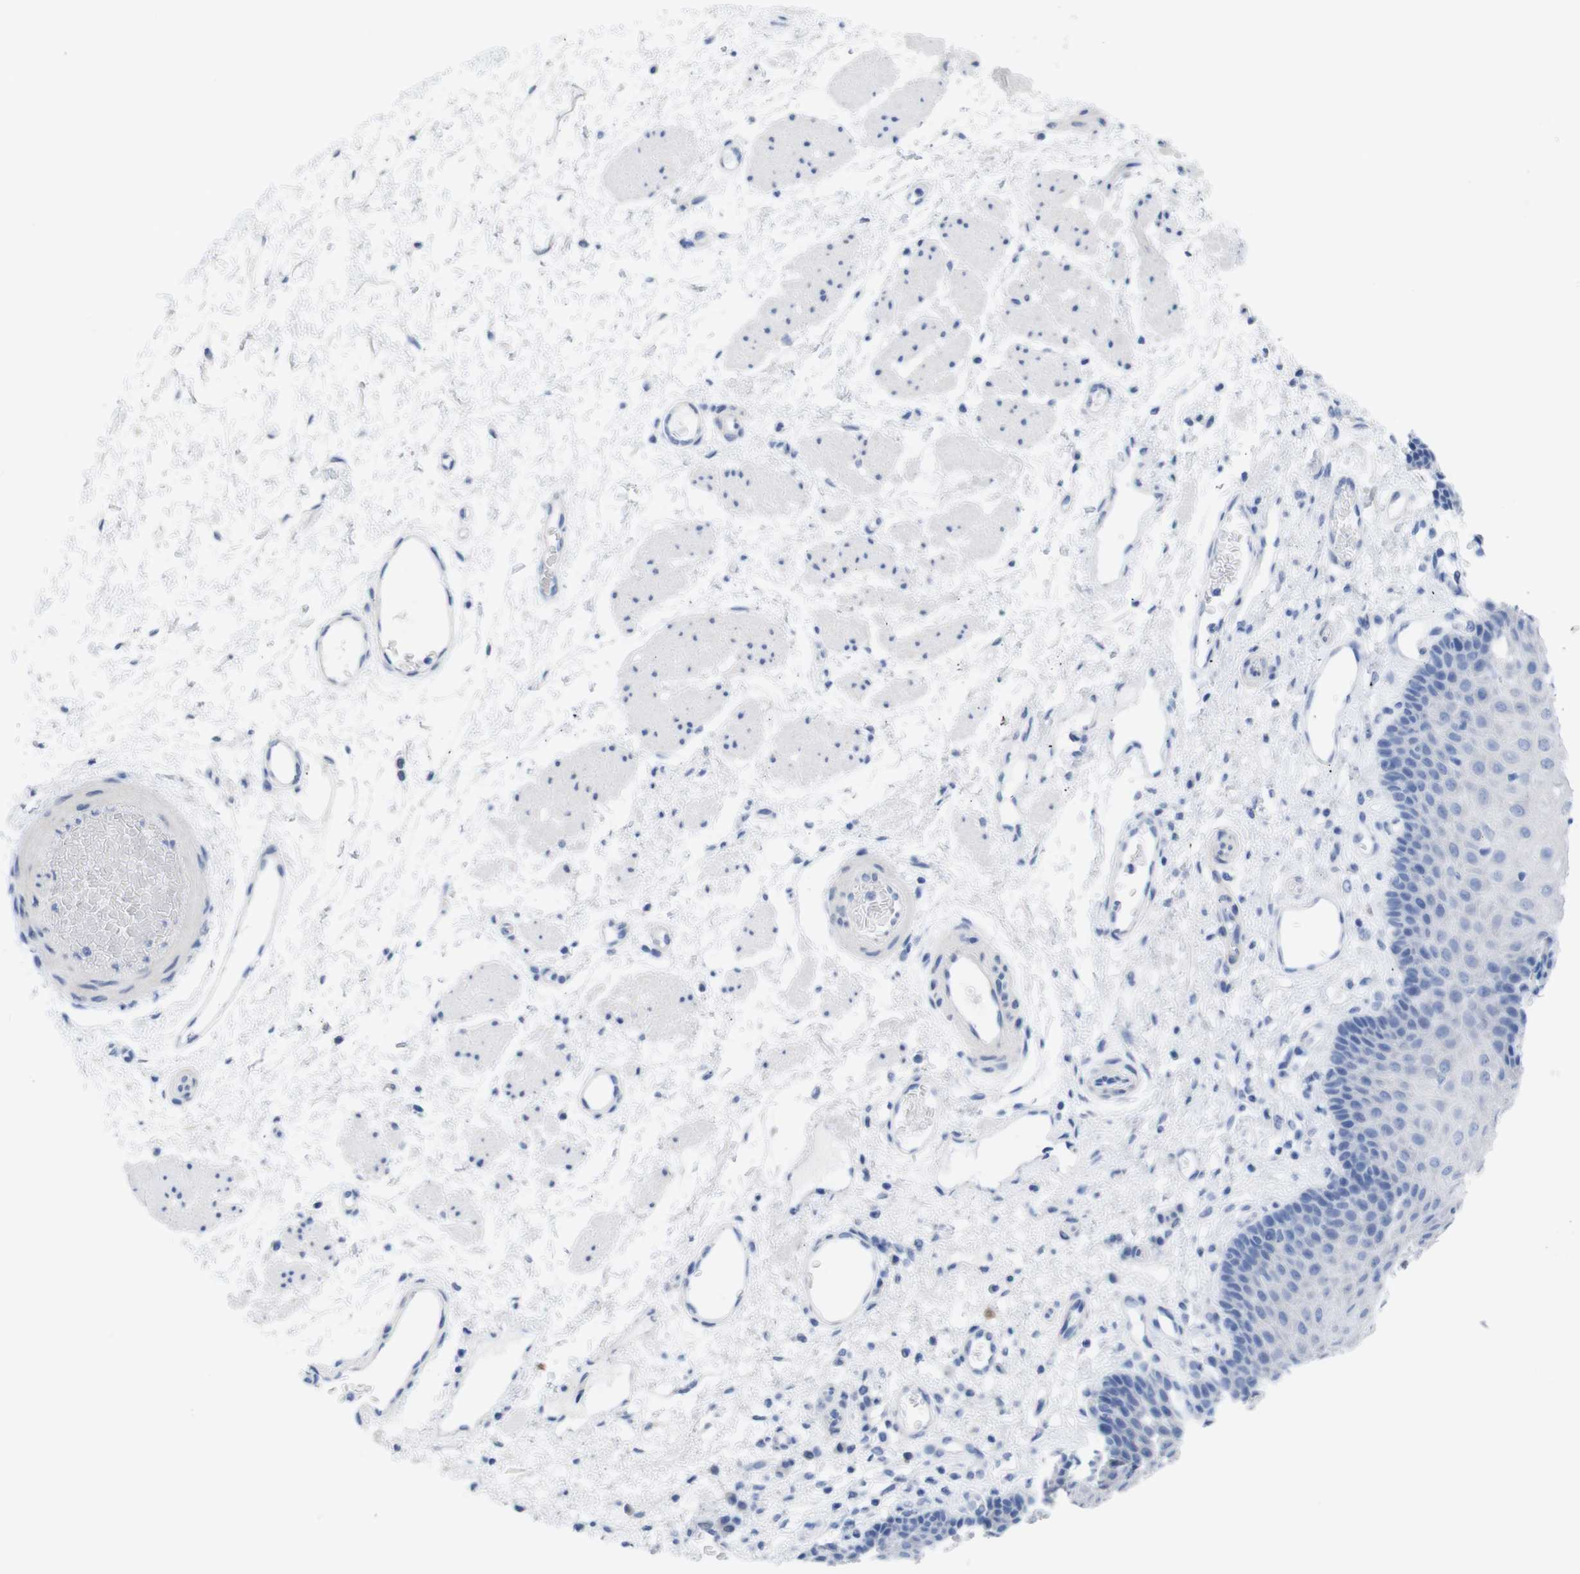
{"staining": {"intensity": "negative", "quantity": "none", "location": "none"}, "tissue": "esophagus", "cell_type": "Squamous epithelial cells", "image_type": "normal", "snomed": [{"axis": "morphology", "description": "Normal tissue, NOS"}, {"axis": "topography", "description": "Esophagus"}], "caption": "The micrograph reveals no significant positivity in squamous epithelial cells of esophagus.", "gene": "PNMA1", "patient": {"sex": "male", "age": 54}}